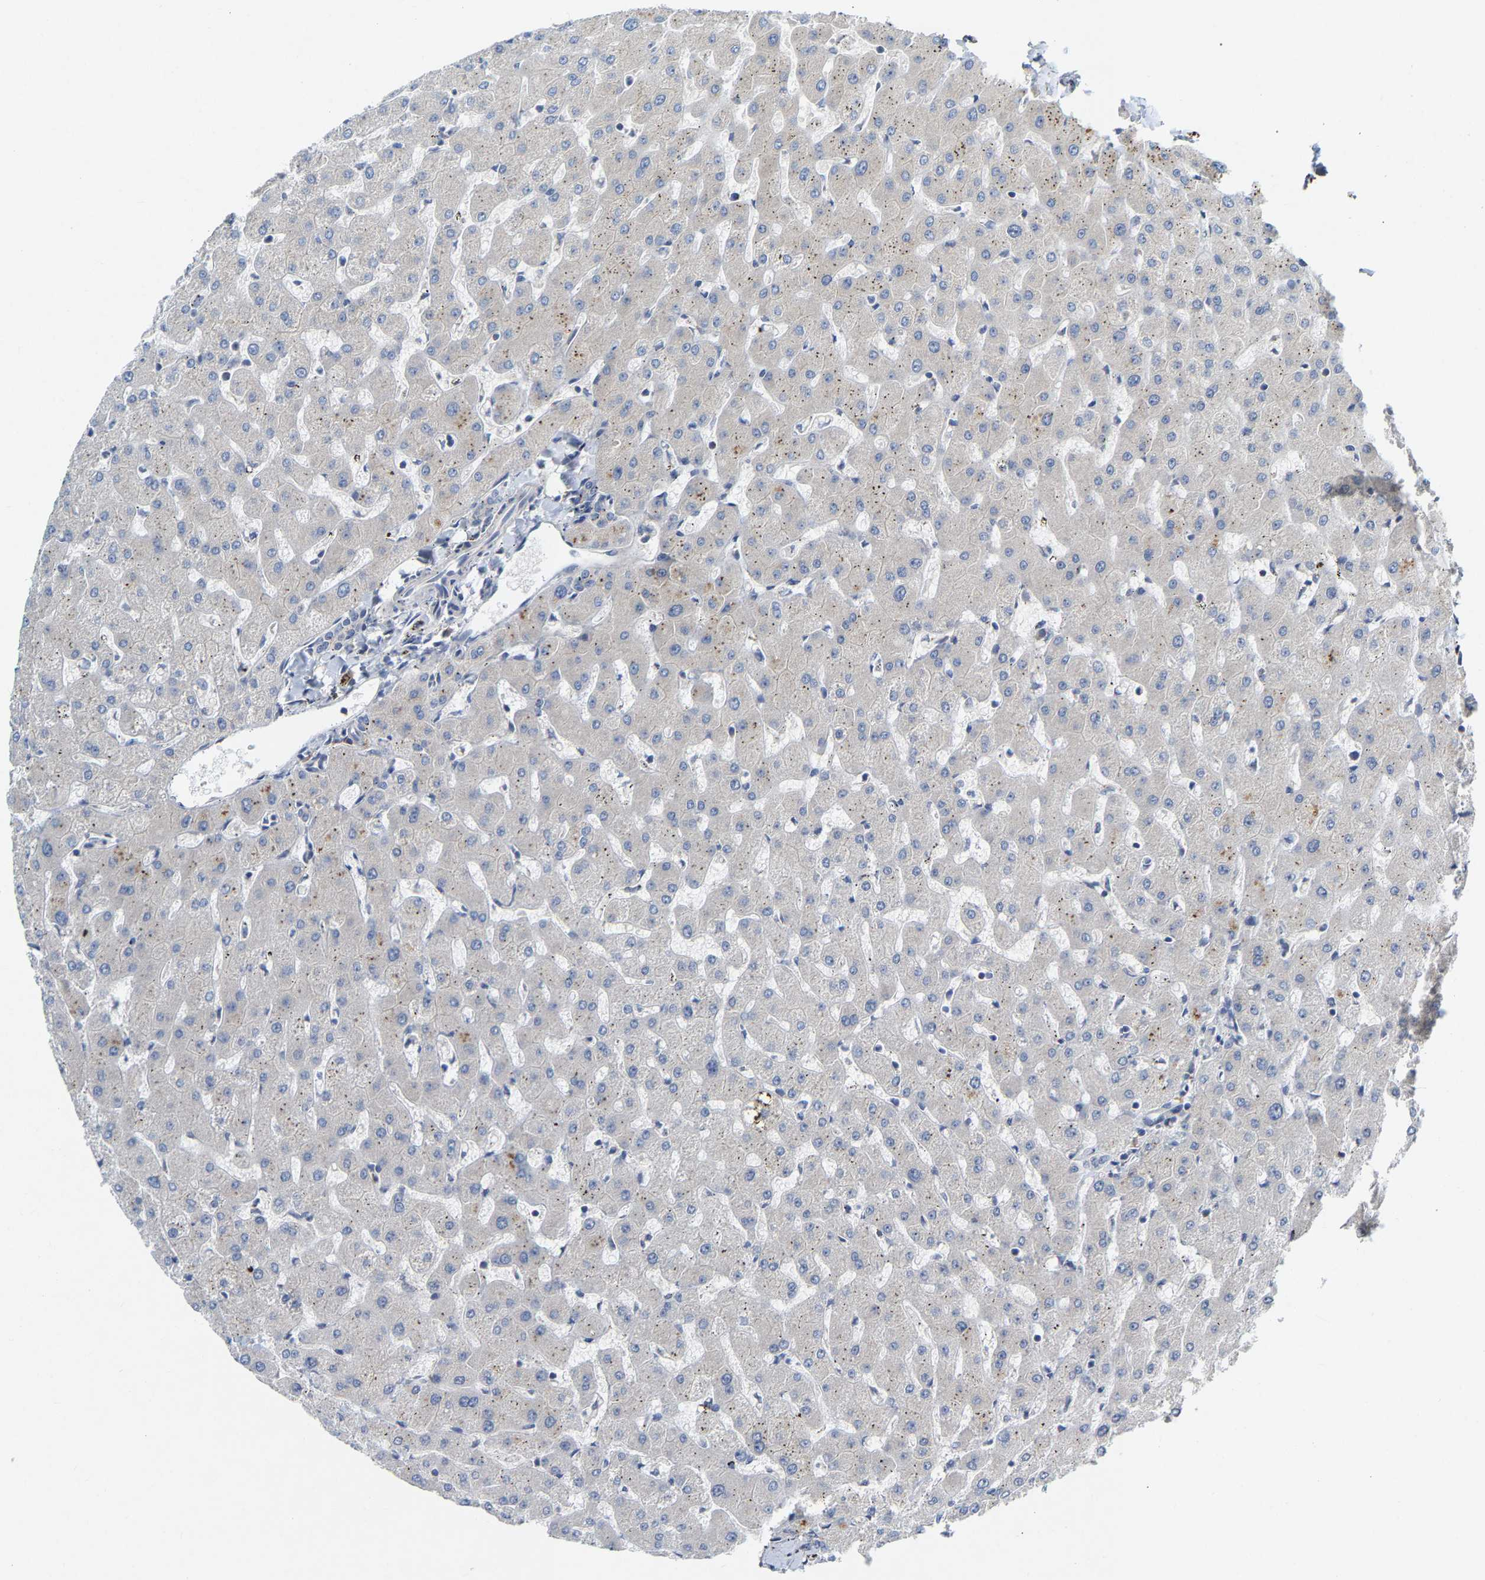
{"staining": {"intensity": "negative", "quantity": "none", "location": "none"}, "tissue": "liver", "cell_type": "Cholangiocytes", "image_type": "normal", "snomed": [{"axis": "morphology", "description": "Normal tissue, NOS"}, {"axis": "topography", "description": "Liver"}], "caption": "Cholangiocytes are negative for protein expression in unremarkable human liver.", "gene": "PCNT", "patient": {"sex": "female", "age": 63}}